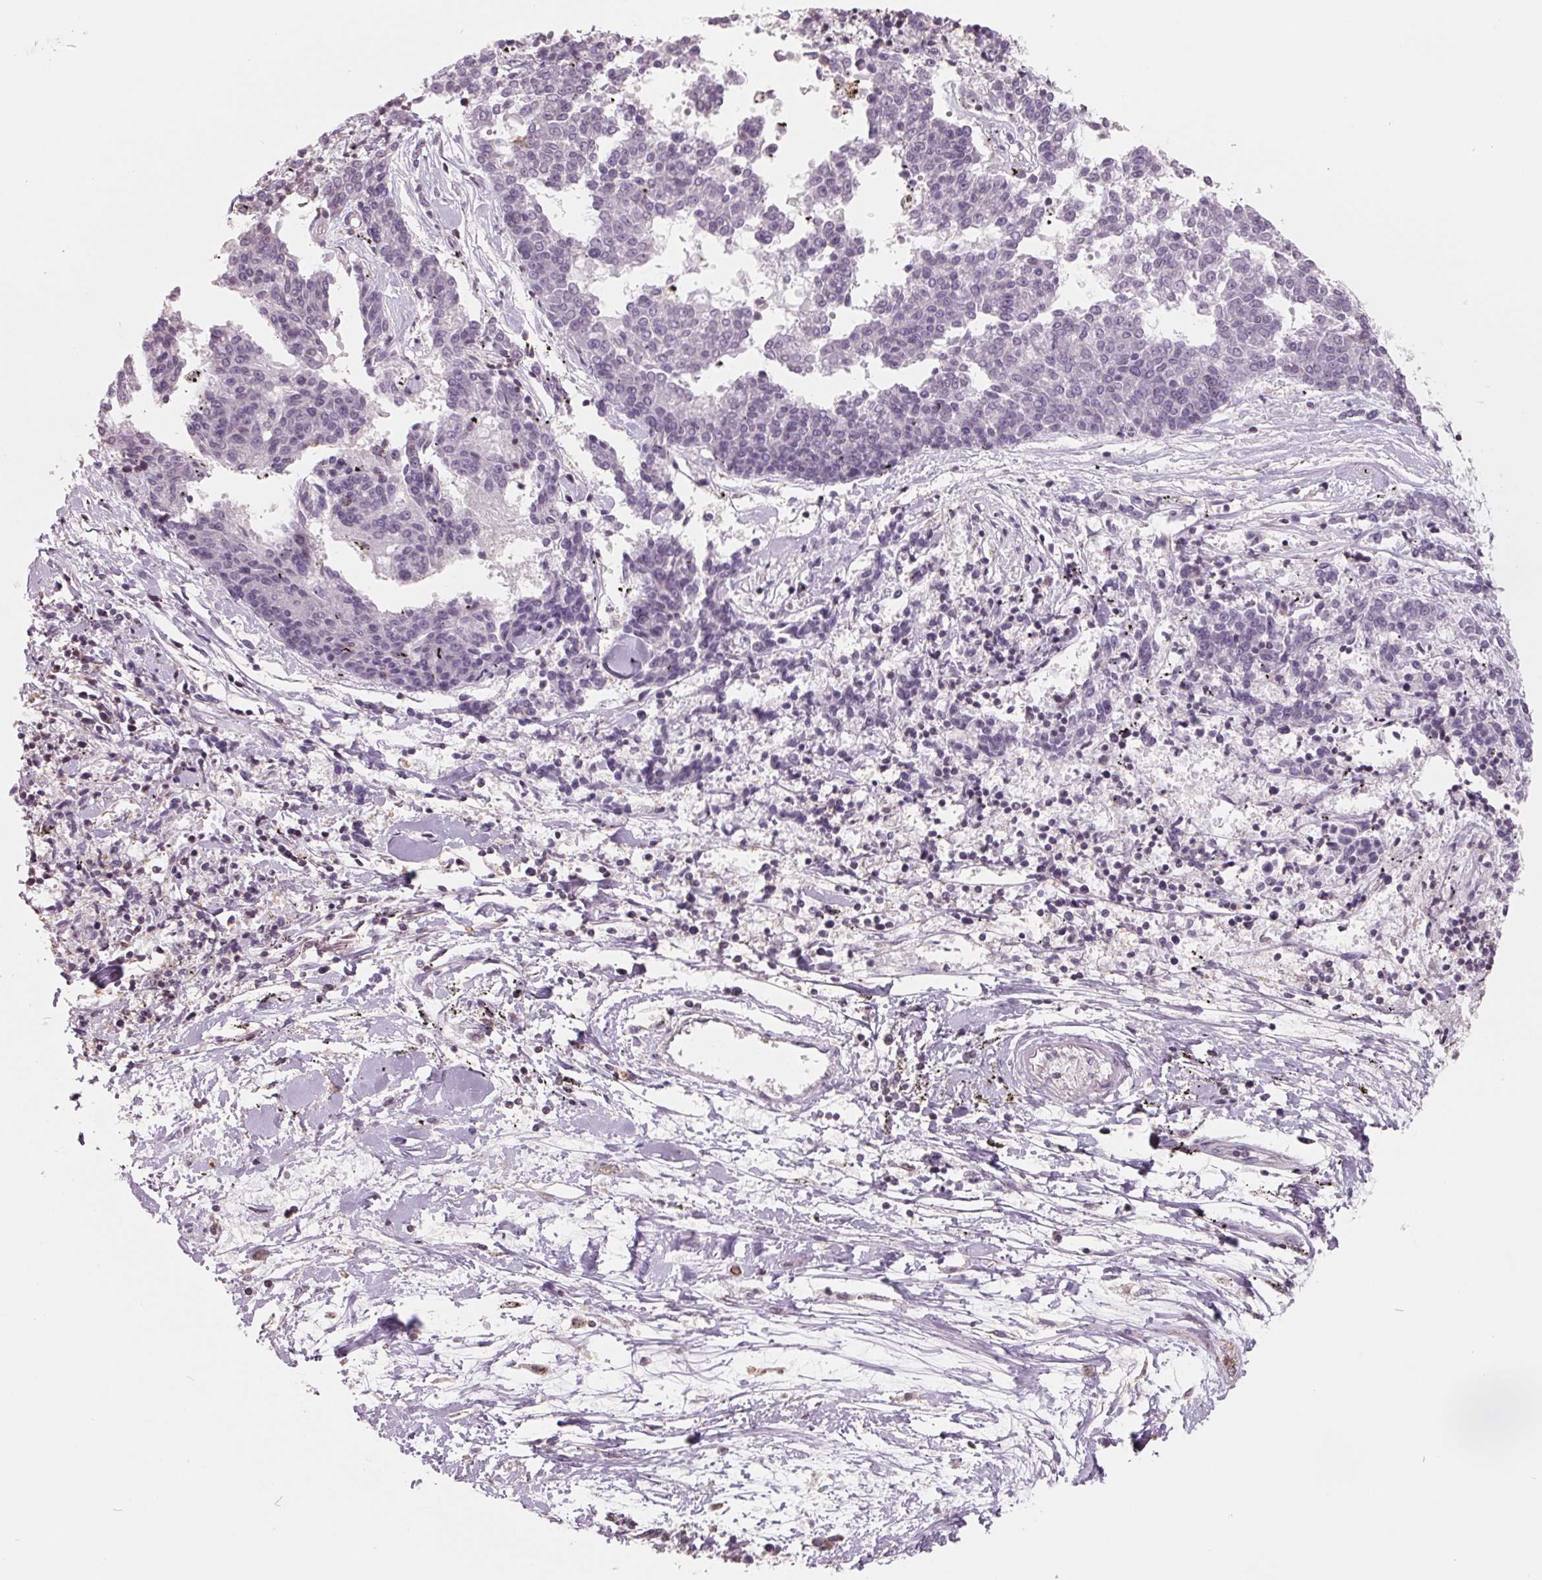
{"staining": {"intensity": "negative", "quantity": "none", "location": "none"}, "tissue": "melanoma", "cell_type": "Tumor cells", "image_type": "cancer", "snomed": [{"axis": "morphology", "description": "Malignant melanoma, NOS"}, {"axis": "topography", "description": "Skin"}], "caption": "Immunohistochemistry (IHC) image of neoplastic tissue: malignant melanoma stained with DAB reveals no significant protein expression in tumor cells.", "gene": "FTCD", "patient": {"sex": "female", "age": 72}}